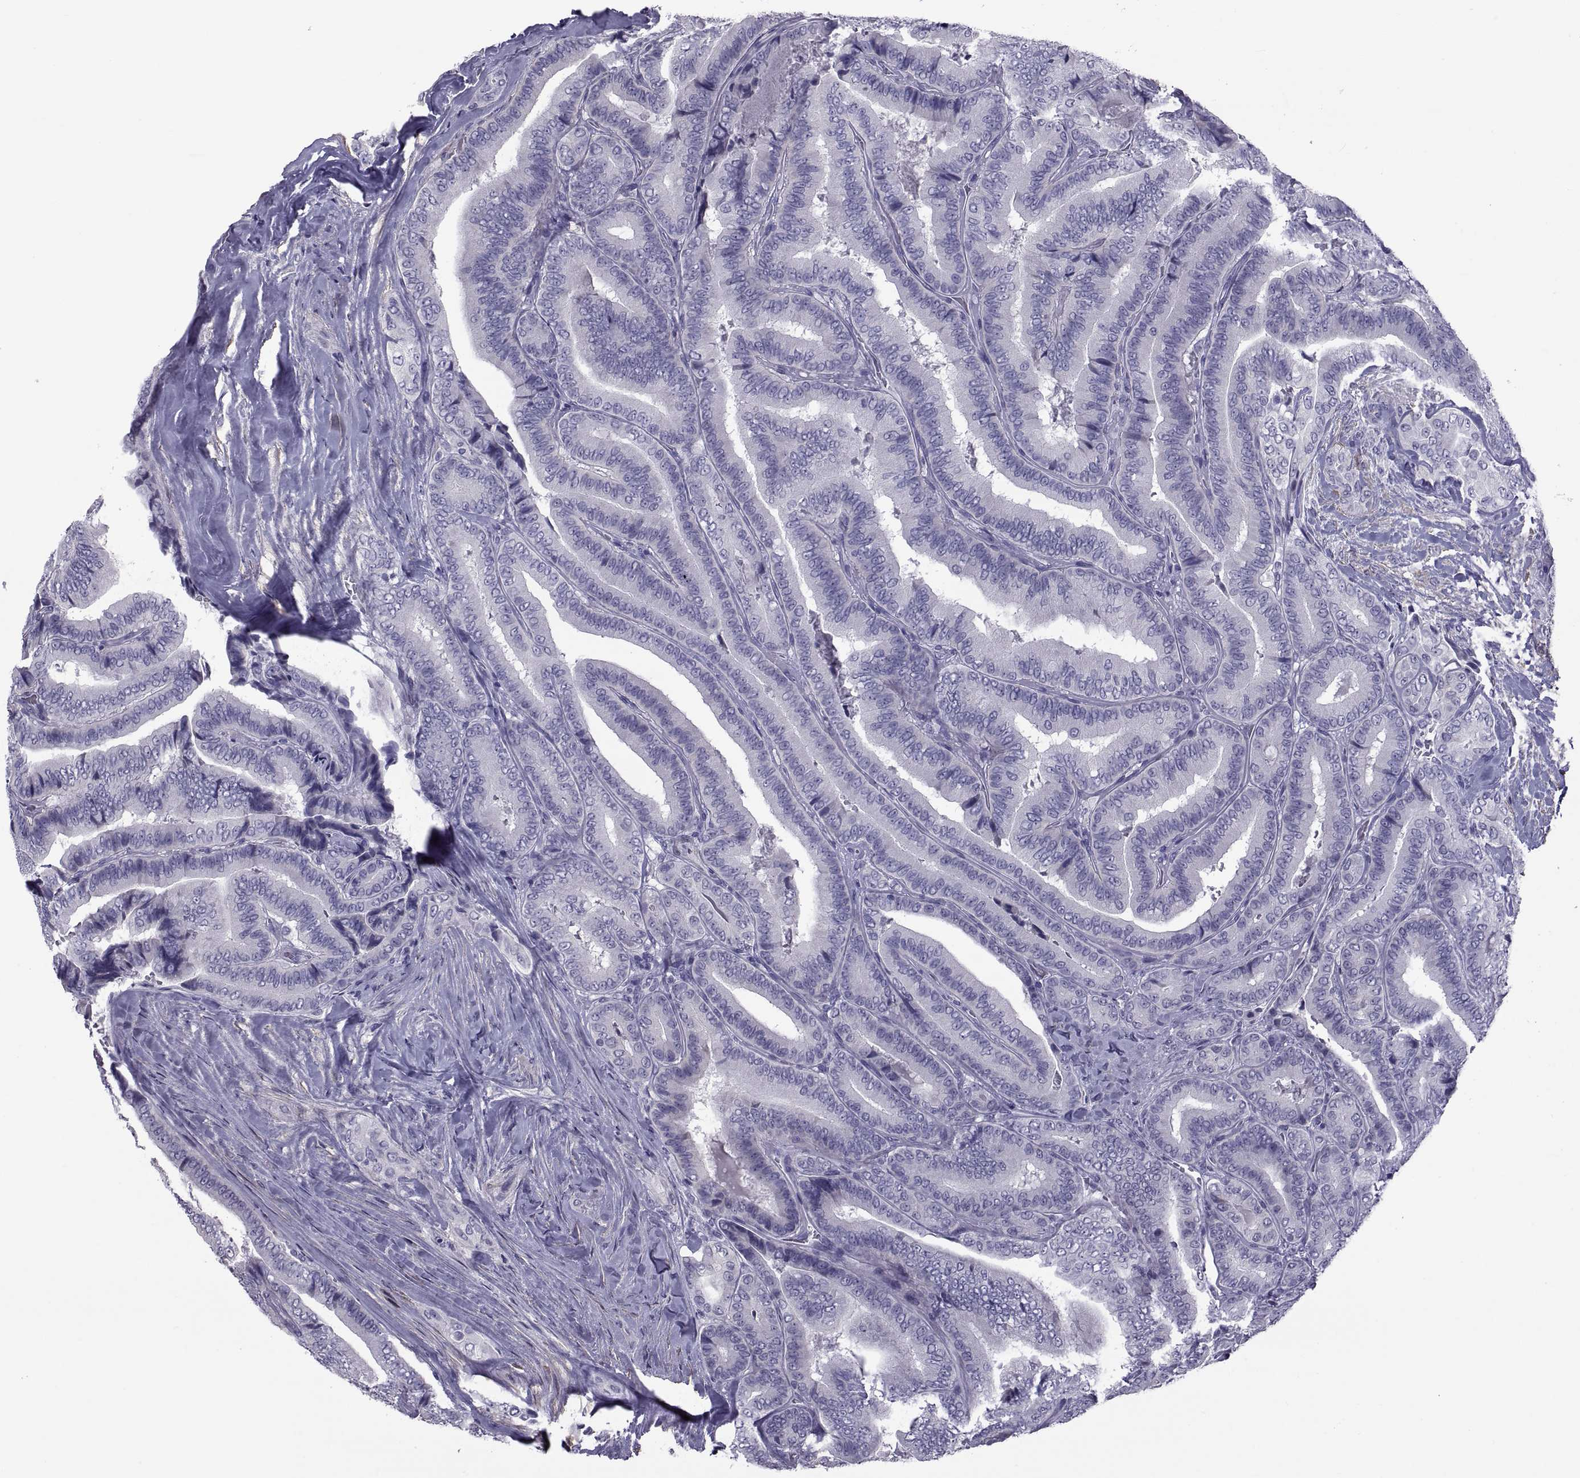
{"staining": {"intensity": "negative", "quantity": "none", "location": "none"}, "tissue": "thyroid cancer", "cell_type": "Tumor cells", "image_type": "cancer", "snomed": [{"axis": "morphology", "description": "Papillary adenocarcinoma, NOS"}, {"axis": "topography", "description": "Thyroid gland"}], "caption": "High magnification brightfield microscopy of thyroid cancer stained with DAB (brown) and counterstained with hematoxylin (blue): tumor cells show no significant expression. (DAB (3,3'-diaminobenzidine) IHC, high magnification).", "gene": "MAGEB1", "patient": {"sex": "male", "age": 61}}